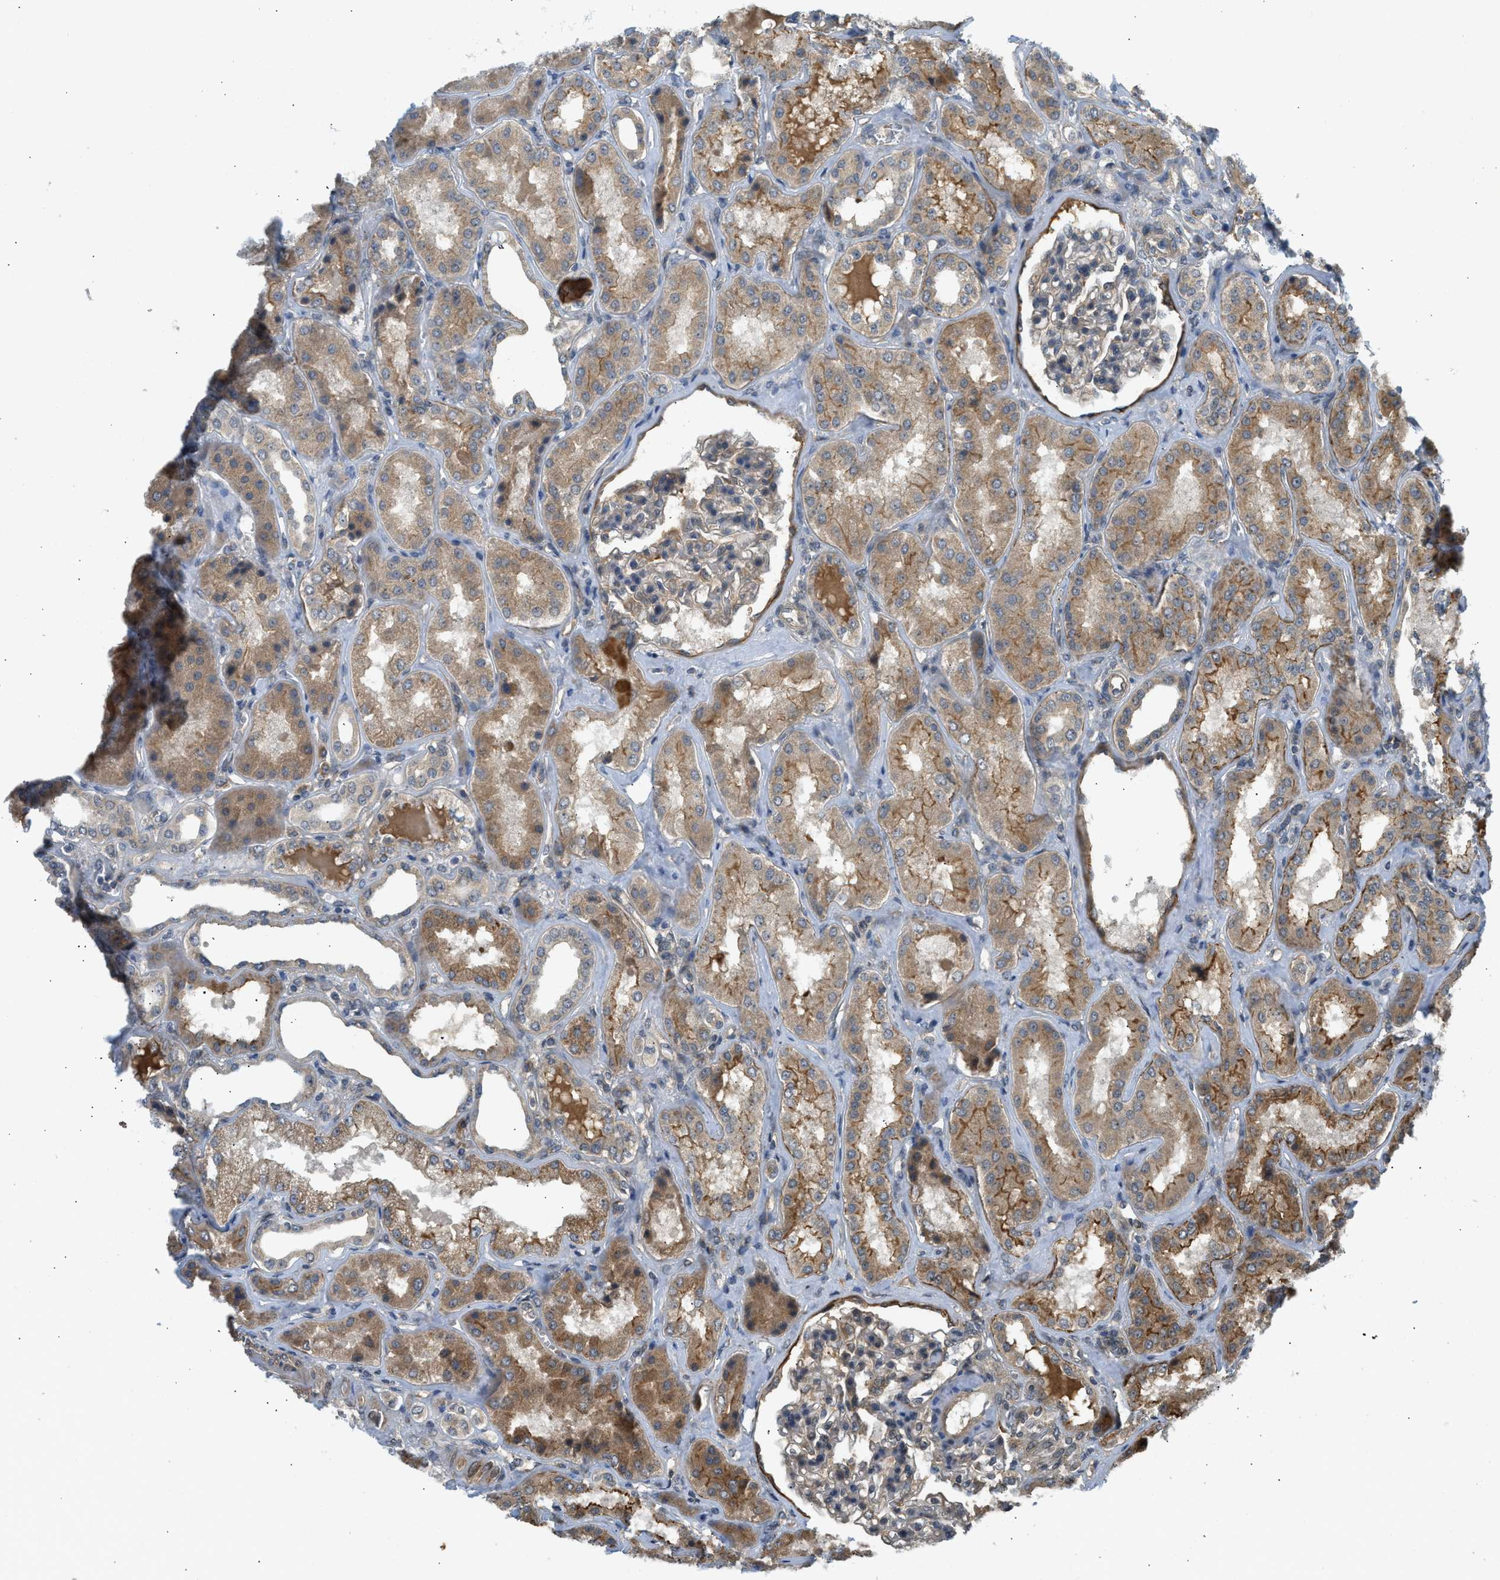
{"staining": {"intensity": "moderate", "quantity": "<25%", "location": "cytoplasmic/membranous"}, "tissue": "kidney", "cell_type": "Cells in glomeruli", "image_type": "normal", "snomed": [{"axis": "morphology", "description": "Normal tissue, NOS"}, {"axis": "topography", "description": "Kidney"}], "caption": "Moderate cytoplasmic/membranous positivity is seen in approximately <25% of cells in glomeruli in benign kidney. The staining was performed using DAB, with brown indicating positive protein expression. Nuclei are stained blue with hematoxylin.", "gene": "ADCY8", "patient": {"sex": "female", "age": 56}}